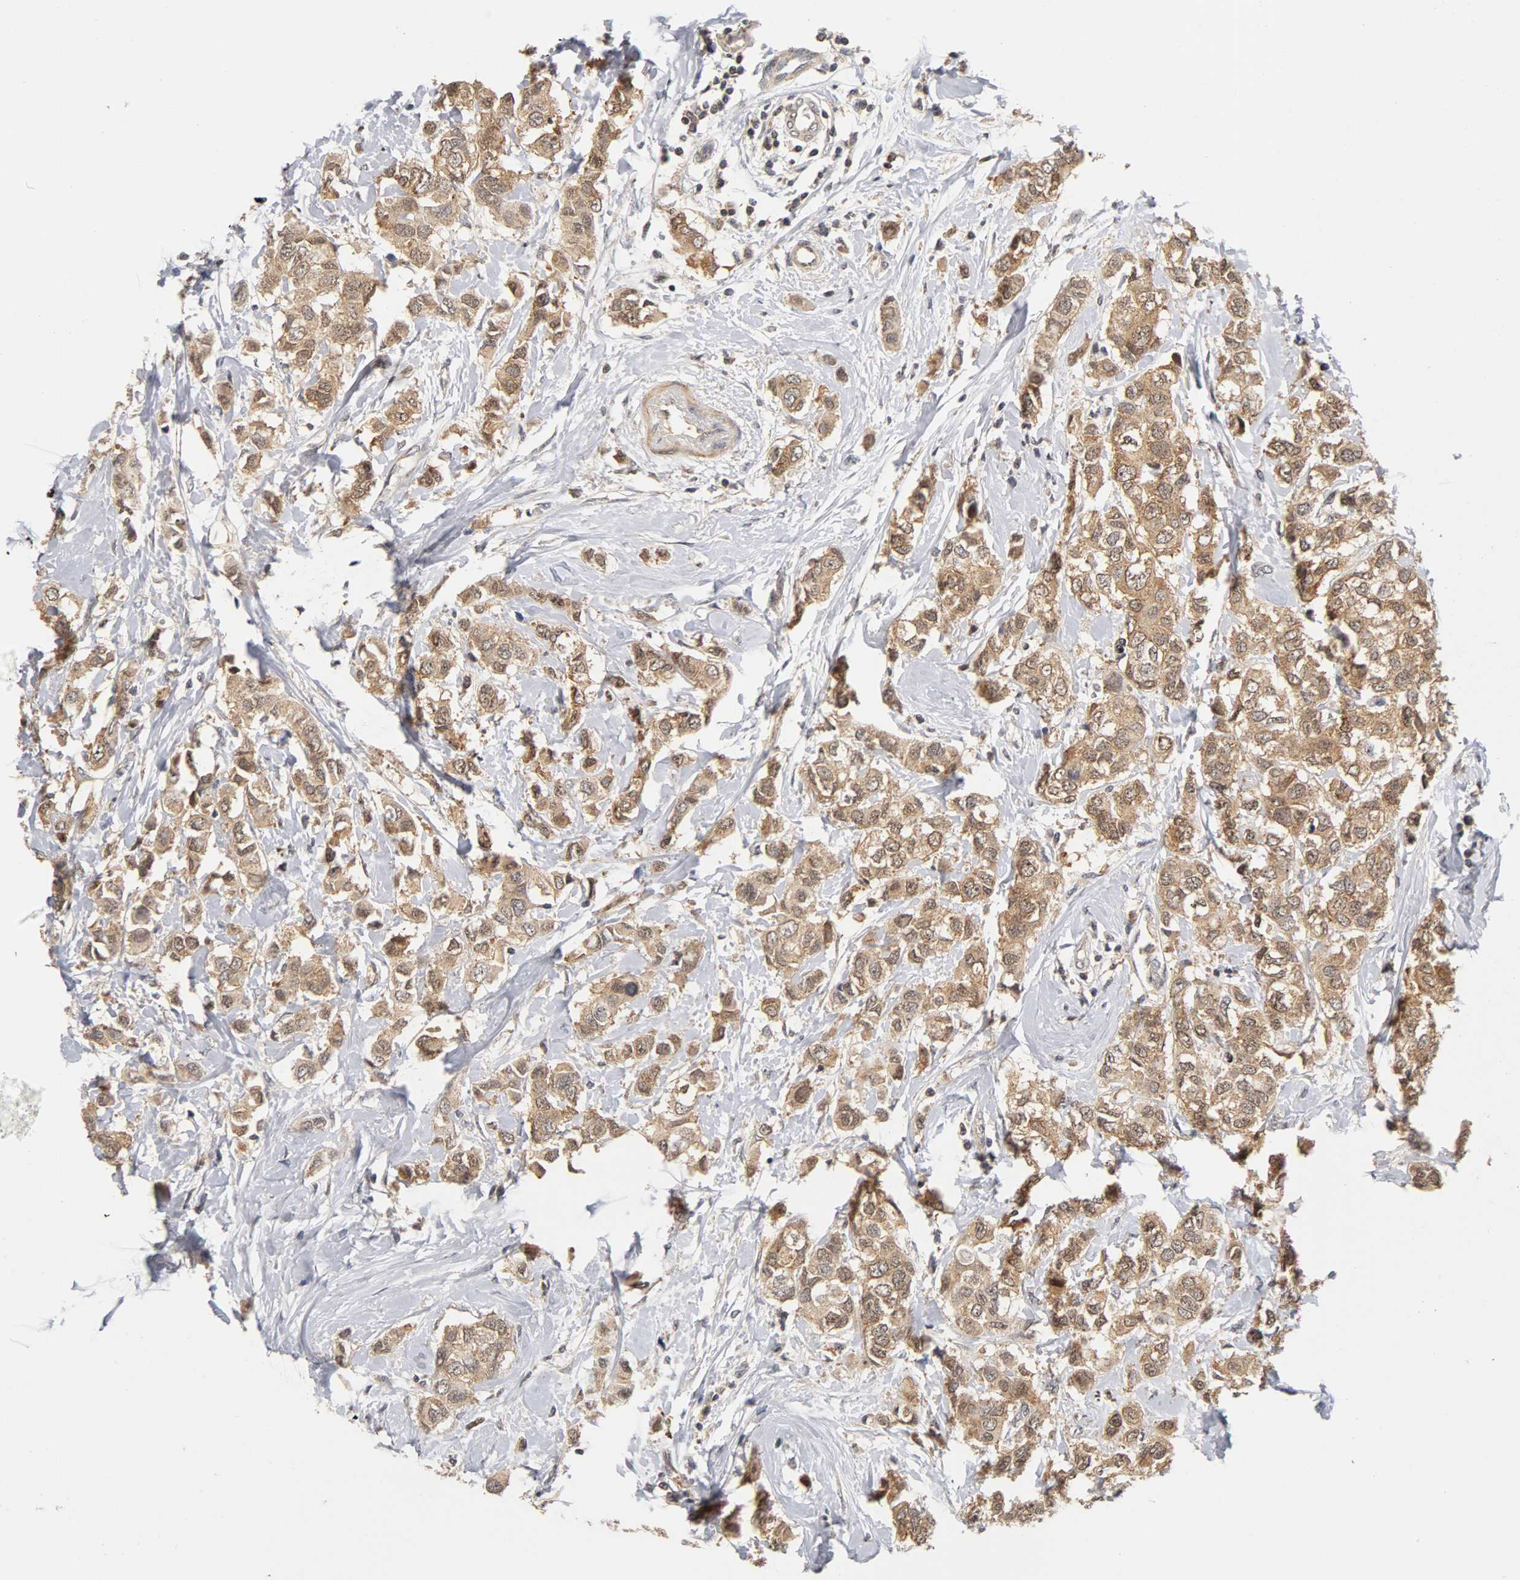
{"staining": {"intensity": "moderate", "quantity": ">75%", "location": "cytoplasmic/membranous,nuclear"}, "tissue": "breast cancer", "cell_type": "Tumor cells", "image_type": "cancer", "snomed": [{"axis": "morphology", "description": "Duct carcinoma"}, {"axis": "topography", "description": "Breast"}], "caption": "This image demonstrates IHC staining of human breast cancer (infiltrating ductal carcinoma), with medium moderate cytoplasmic/membranous and nuclear staining in approximately >75% of tumor cells.", "gene": "UBE2M", "patient": {"sex": "female", "age": 50}}